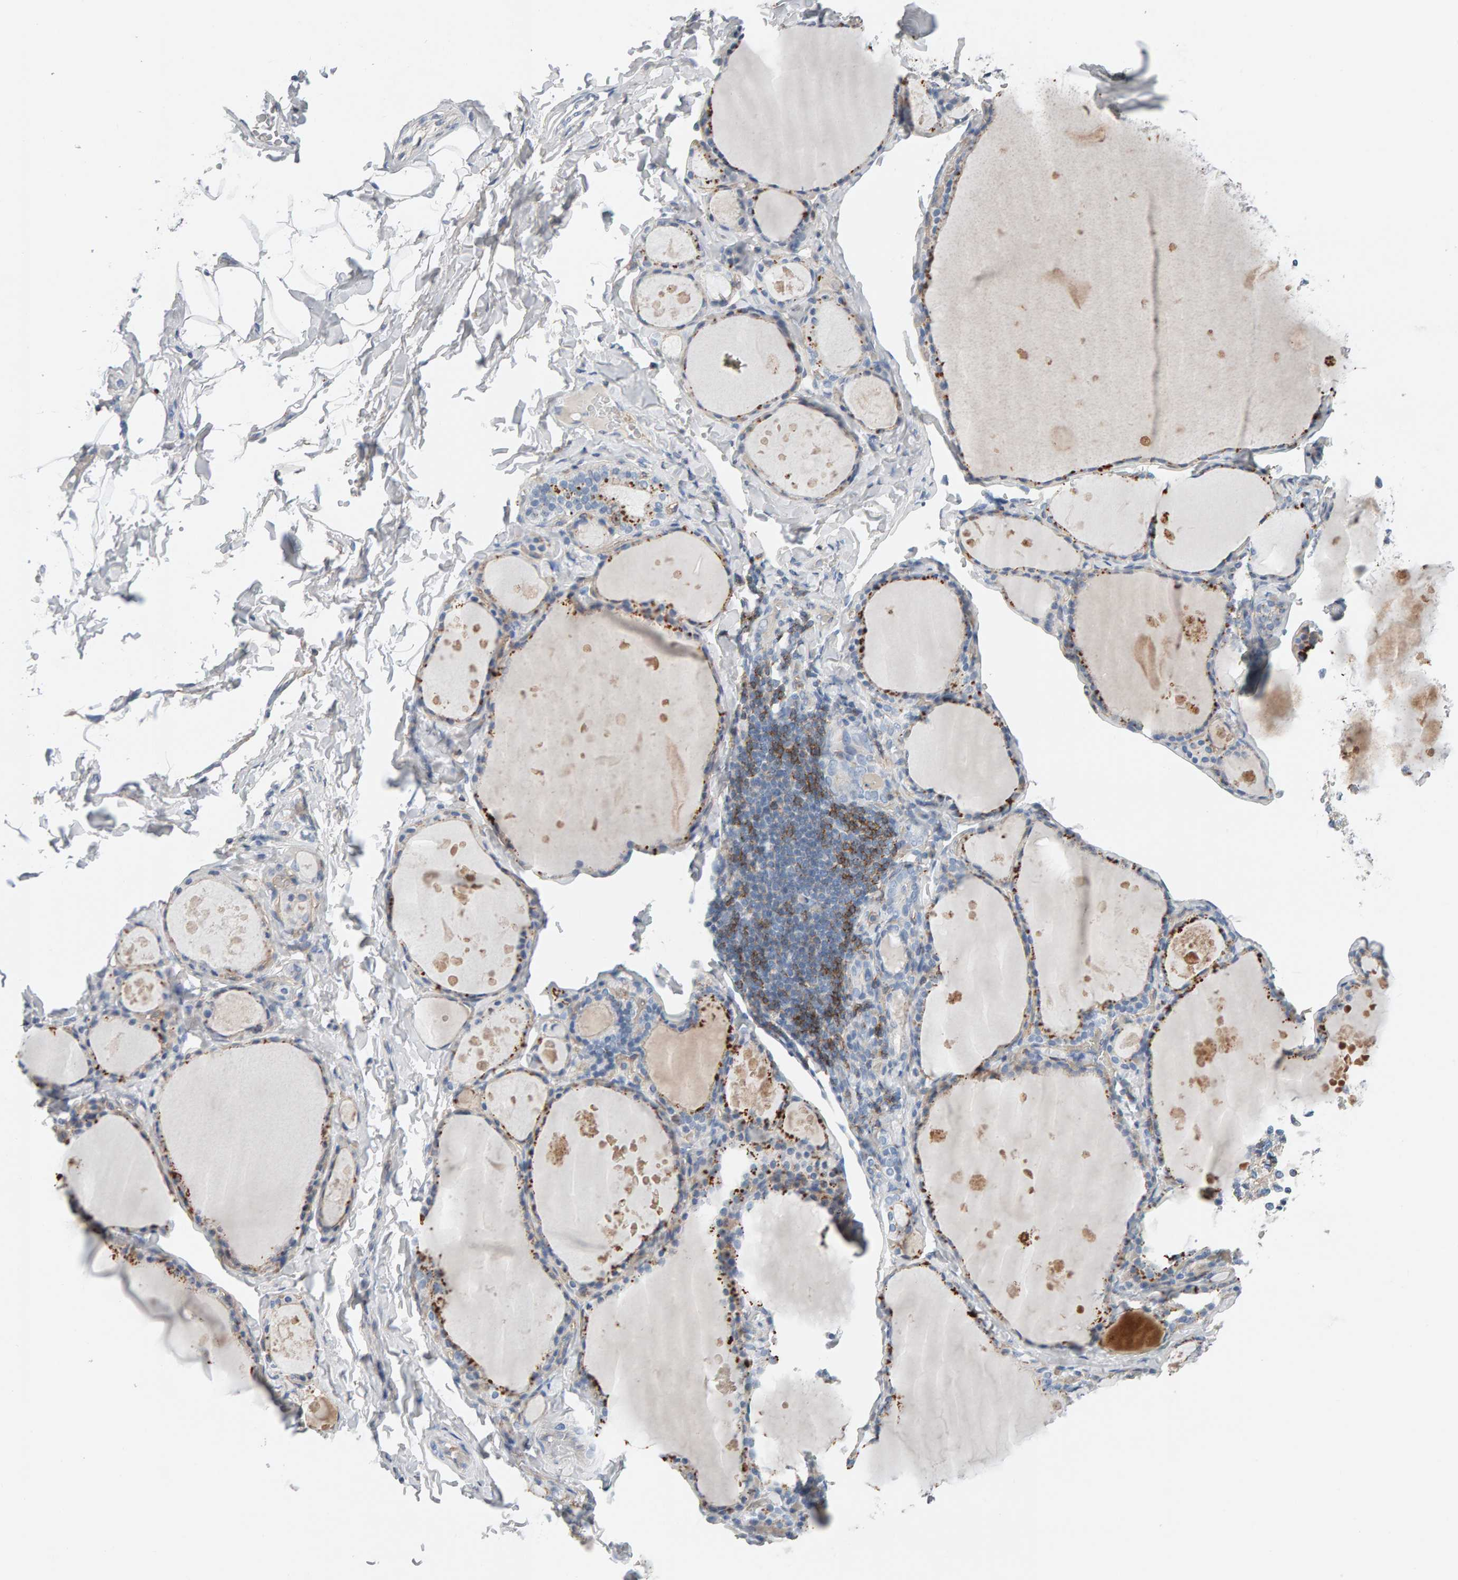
{"staining": {"intensity": "moderate", "quantity": "25%-75%", "location": "cytoplasmic/membranous"}, "tissue": "thyroid gland", "cell_type": "Glandular cells", "image_type": "normal", "snomed": [{"axis": "morphology", "description": "Normal tissue, NOS"}, {"axis": "topography", "description": "Thyroid gland"}], "caption": "Thyroid gland stained with IHC demonstrates moderate cytoplasmic/membranous positivity in about 25%-75% of glandular cells.", "gene": "FYN", "patient": {"sex": "male", "age": 56}}